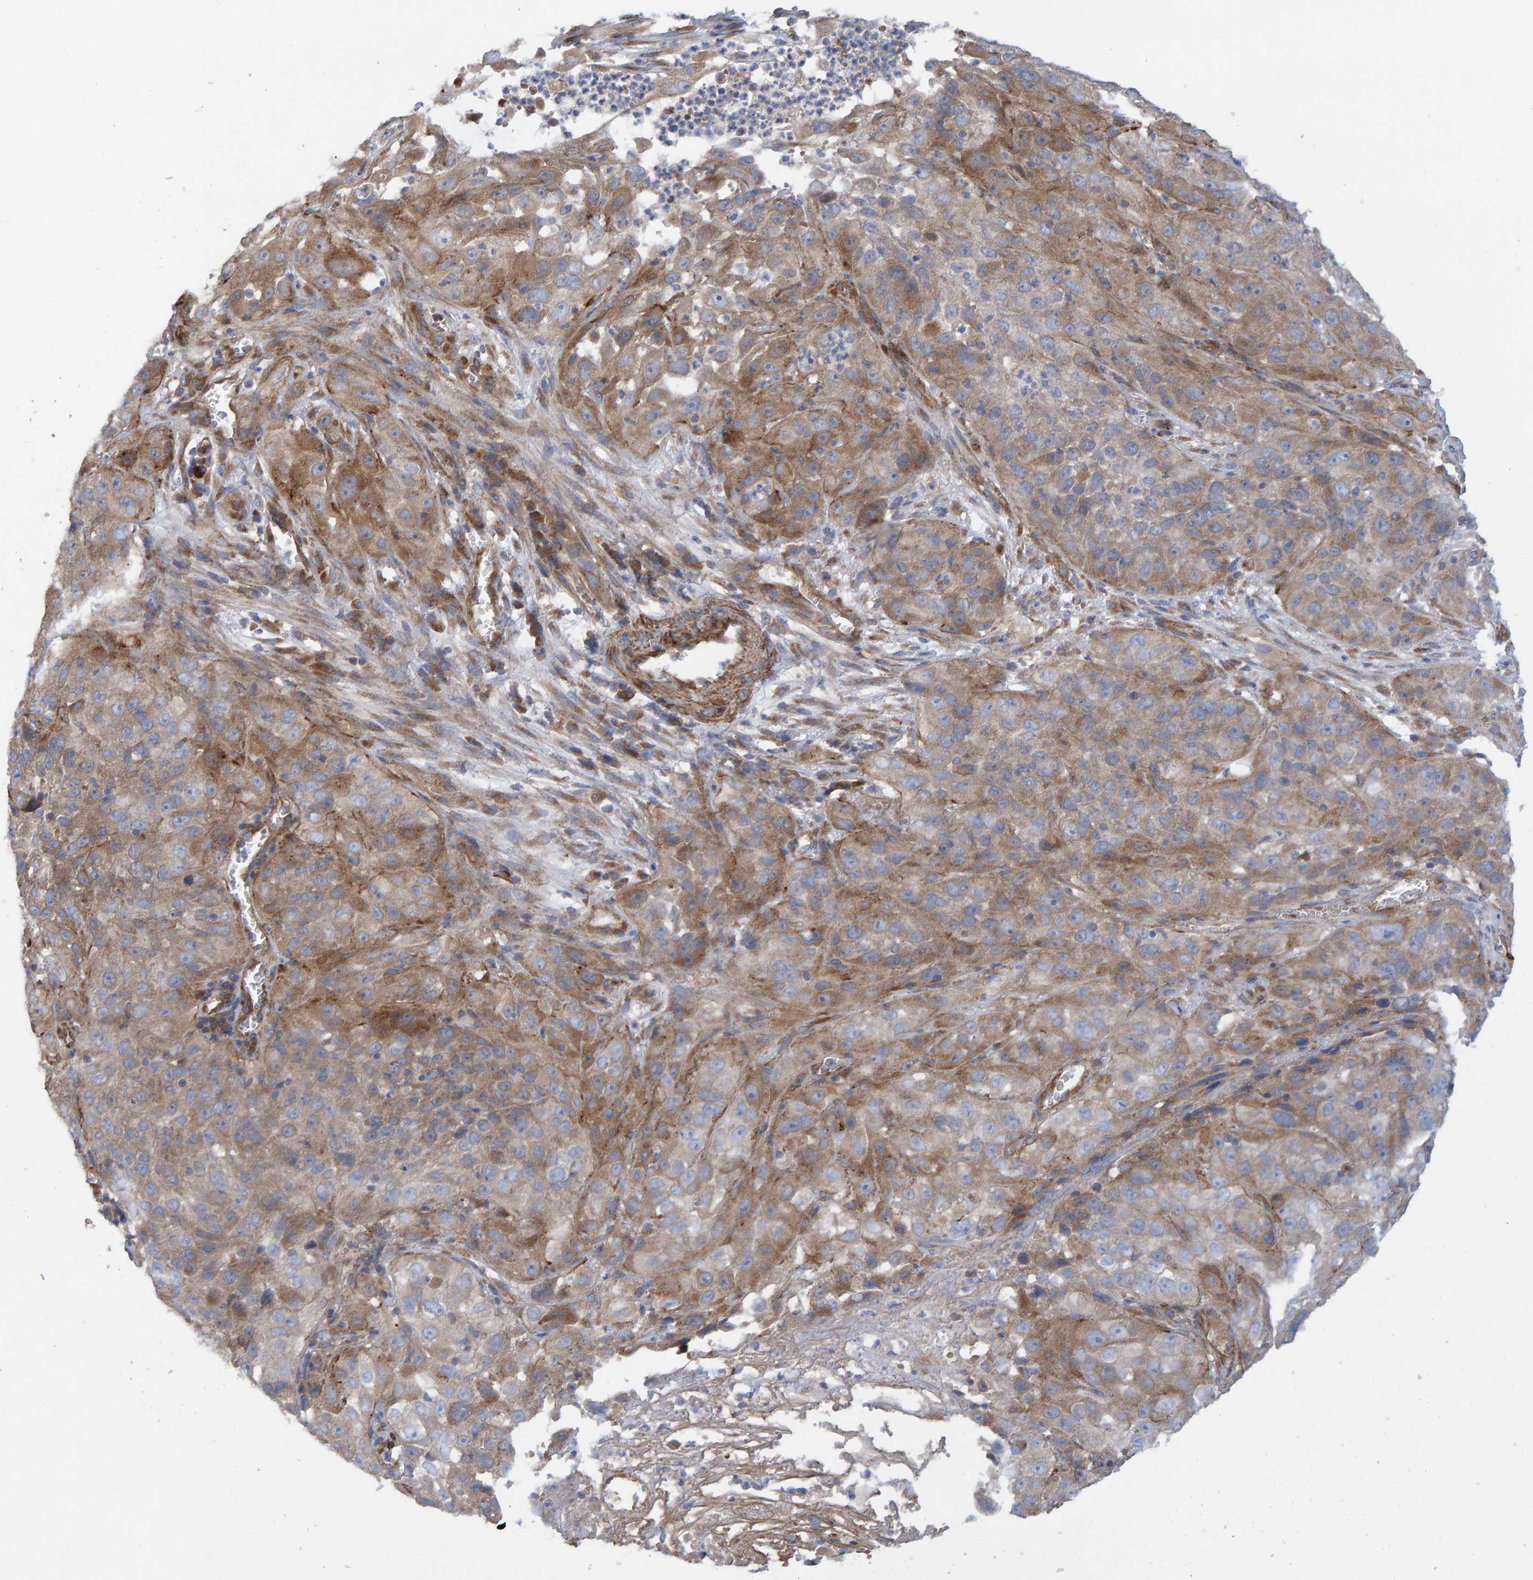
{"staining": {"intensity": "moderate", "quantity": ">75%", "location": "cytoplasmic/membranous"}, "tissue": "cervical cancer", "cell_type": "Tumor cells", "image_type": "cancer", "snomed": [{"axis": "morphology", "description": "Squamous cell carcinoma, NOS"}, {"axis": "topography", "description": "Cervix"}], "caption": "This histopathology image reveals cervical cancer stained with immunohistochemistry to label a protein in brown. The cytoplasmic/membranous of tumor cells show moderate positivity for the protein. Nuclei are counter-stained blue.", "gene": "CDK5RAP3", "patient": {"sex": "female", "age": 32}}